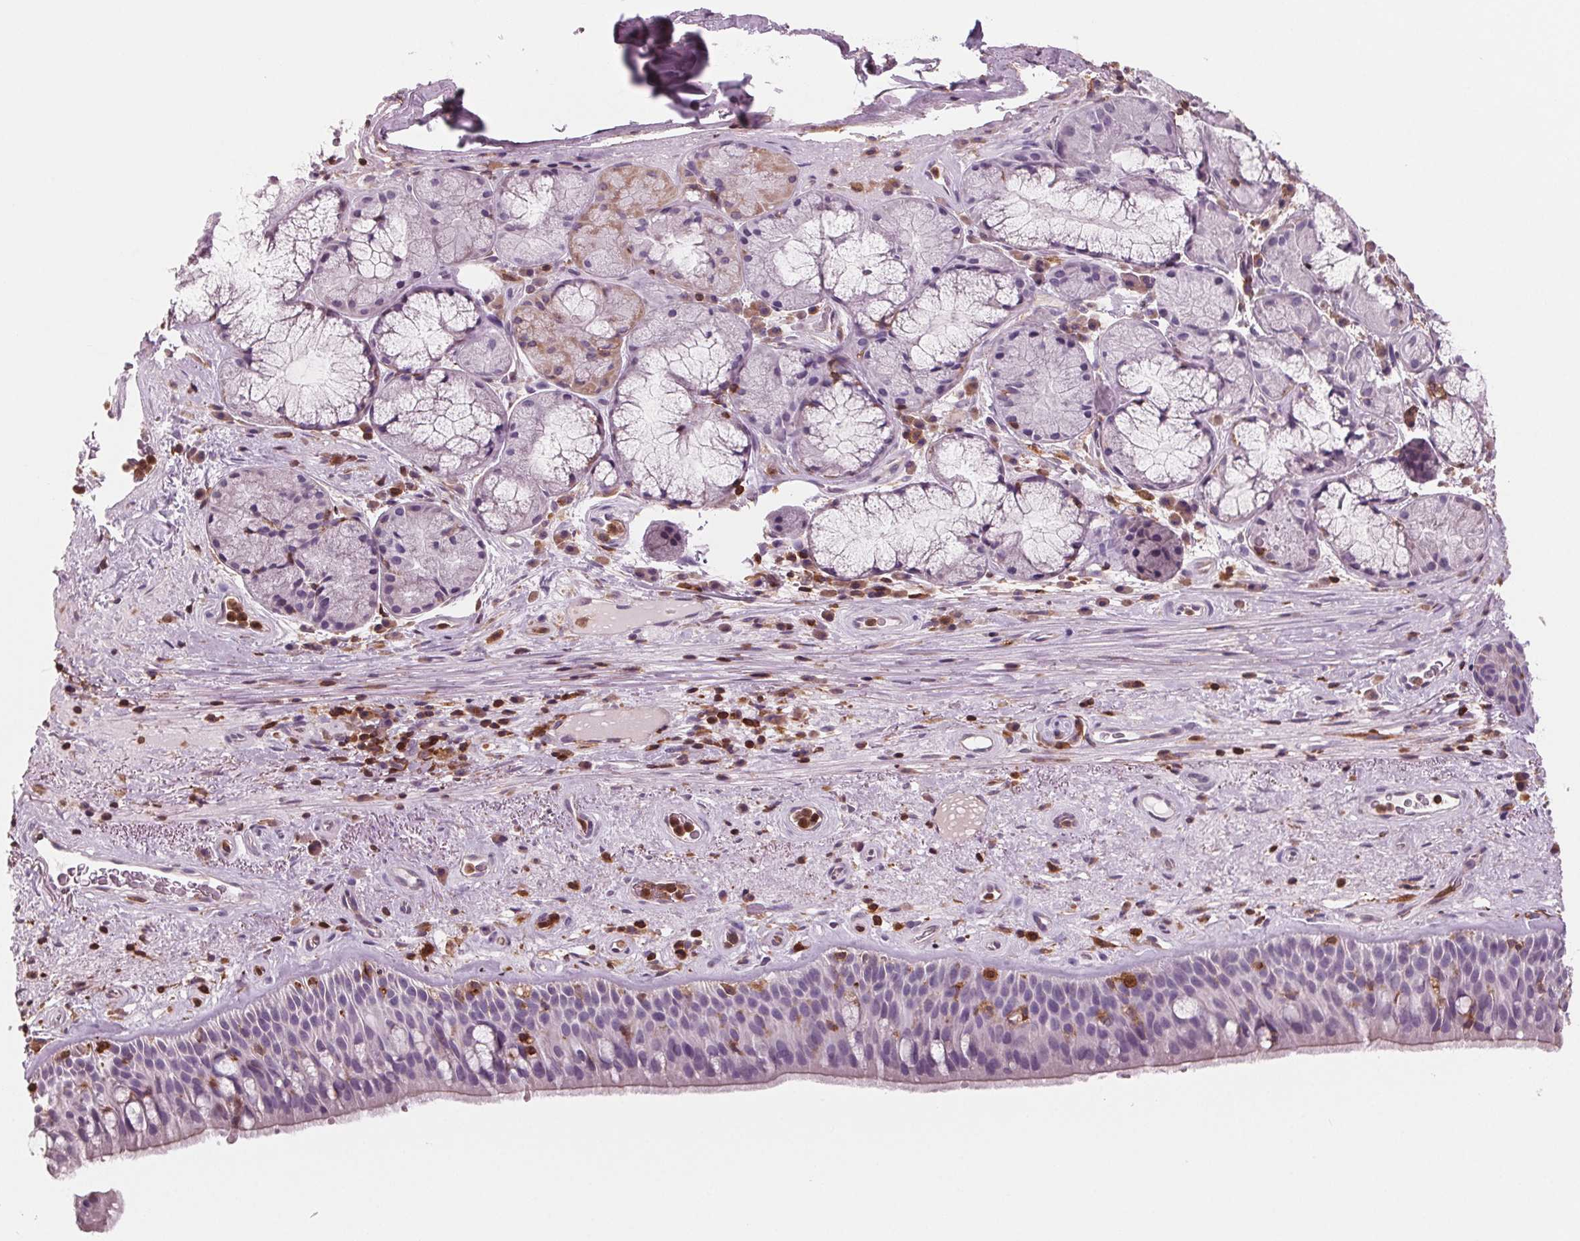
{"staining": {"intensity": "negative", "quantity": "none", "location": "none"}, "tissue": "bronchus", "cell_type": "Respiratory epithelial cells", "image_type": "normal", "snomed": [{"axis": "morphology", "description": "Normal tissue, NOS"}, {"axis": "topography", "description": "Bronchus"}], "caption": "High magnification brightfield microscopy of normal bronchus stained with DAB (brown) and counterstained with hematoxylin (blue): respiratory epithelial cells show no significant expression.", "gene": "ARHGAP25", "patient": {"sex": "male", "age": 48}}